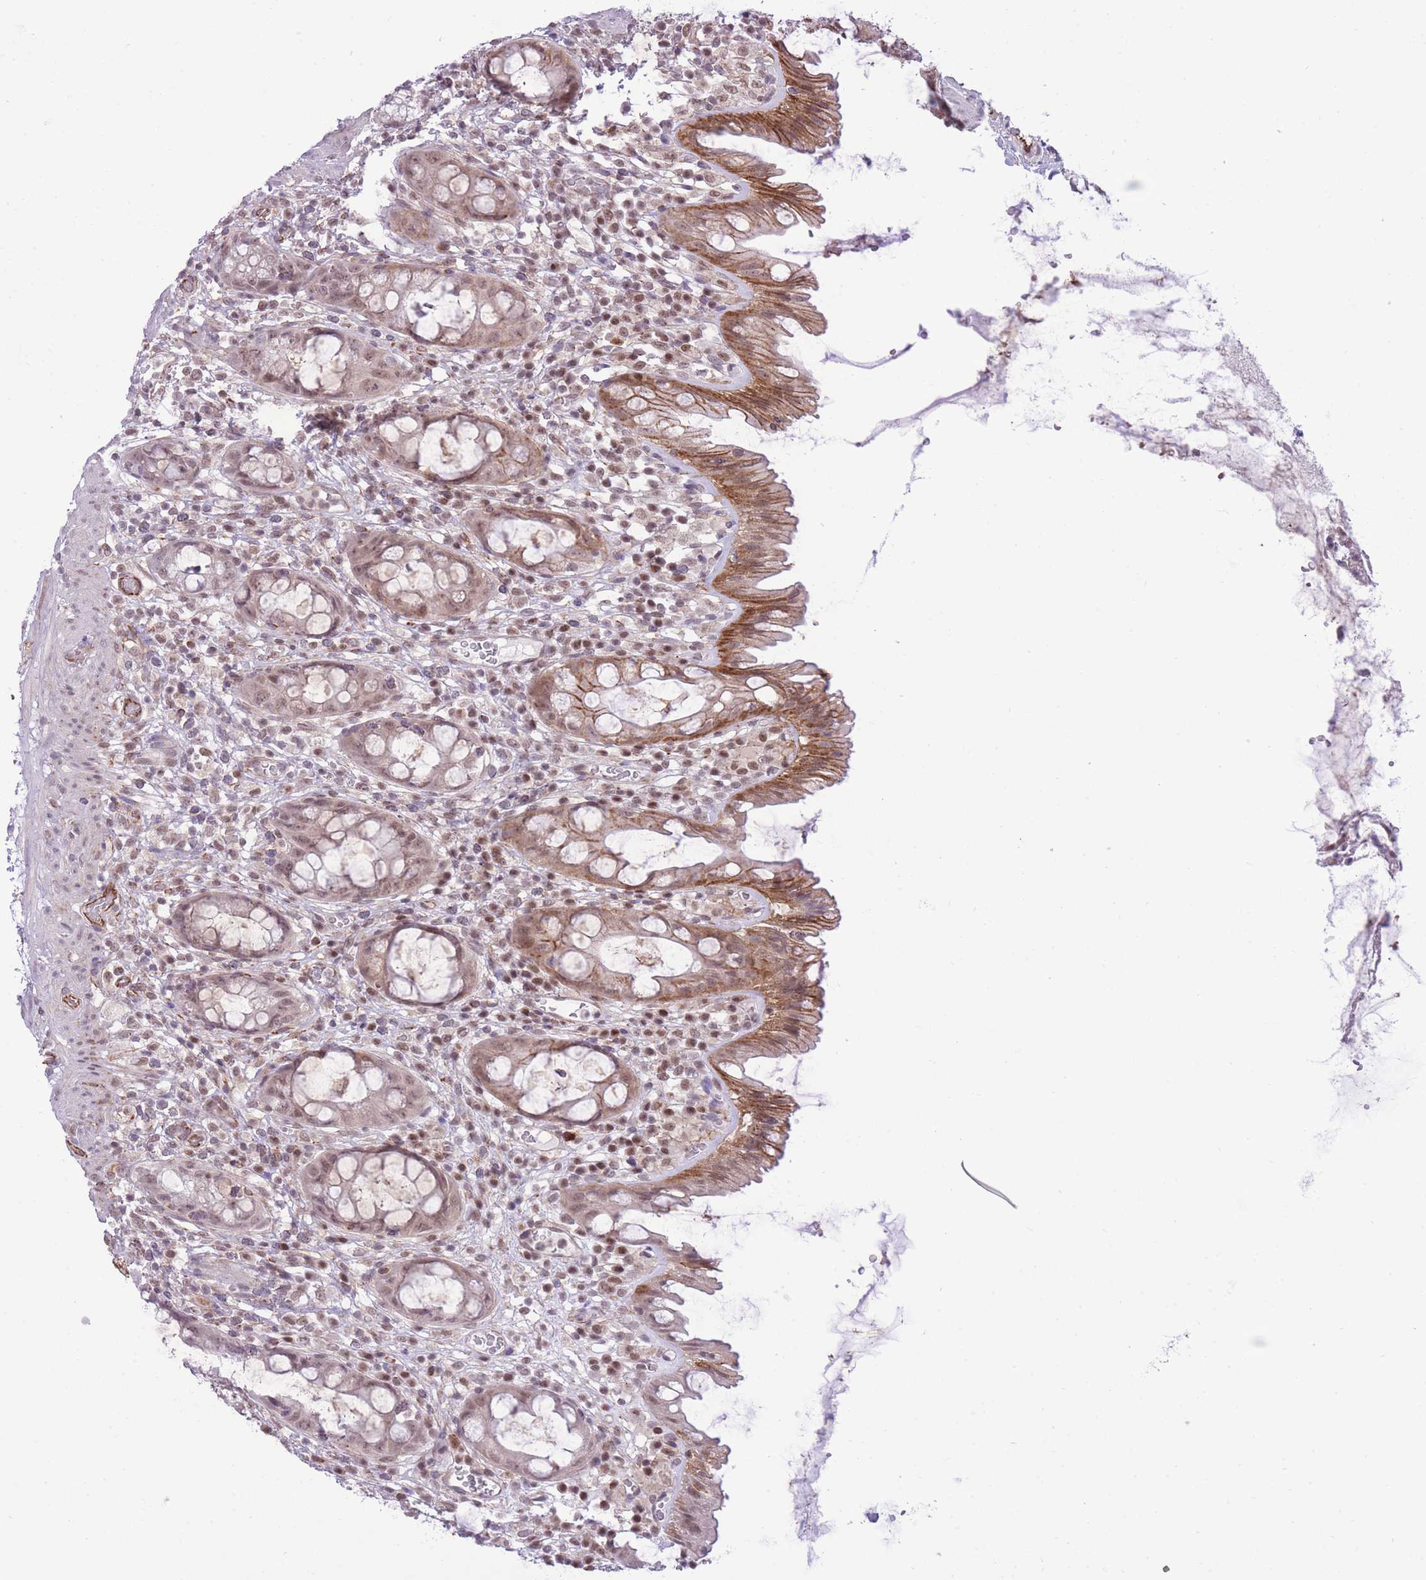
{"staining": {"intensity": "moderate", "quantity": "25%-75%", "location": "cytoplasmic/membranous,nuclear"}, "tissue": "rectum", "cell_type": "Glandular cells", "image_type": "normal", "snomed": [{"axis": "morphology", "description": "Normal tissue, NOS"}, {"axis": "topography", "description": "Rectum"}], "caption": "Moderate cytoplasmic/membranous,nuclear positivity for a protein is identified in about 25%-75% of glandular cells of normal rectum using immunohistochemistry (IHC).", "gene": "ELL", "patient": {"sex": "female", "age": 57}}